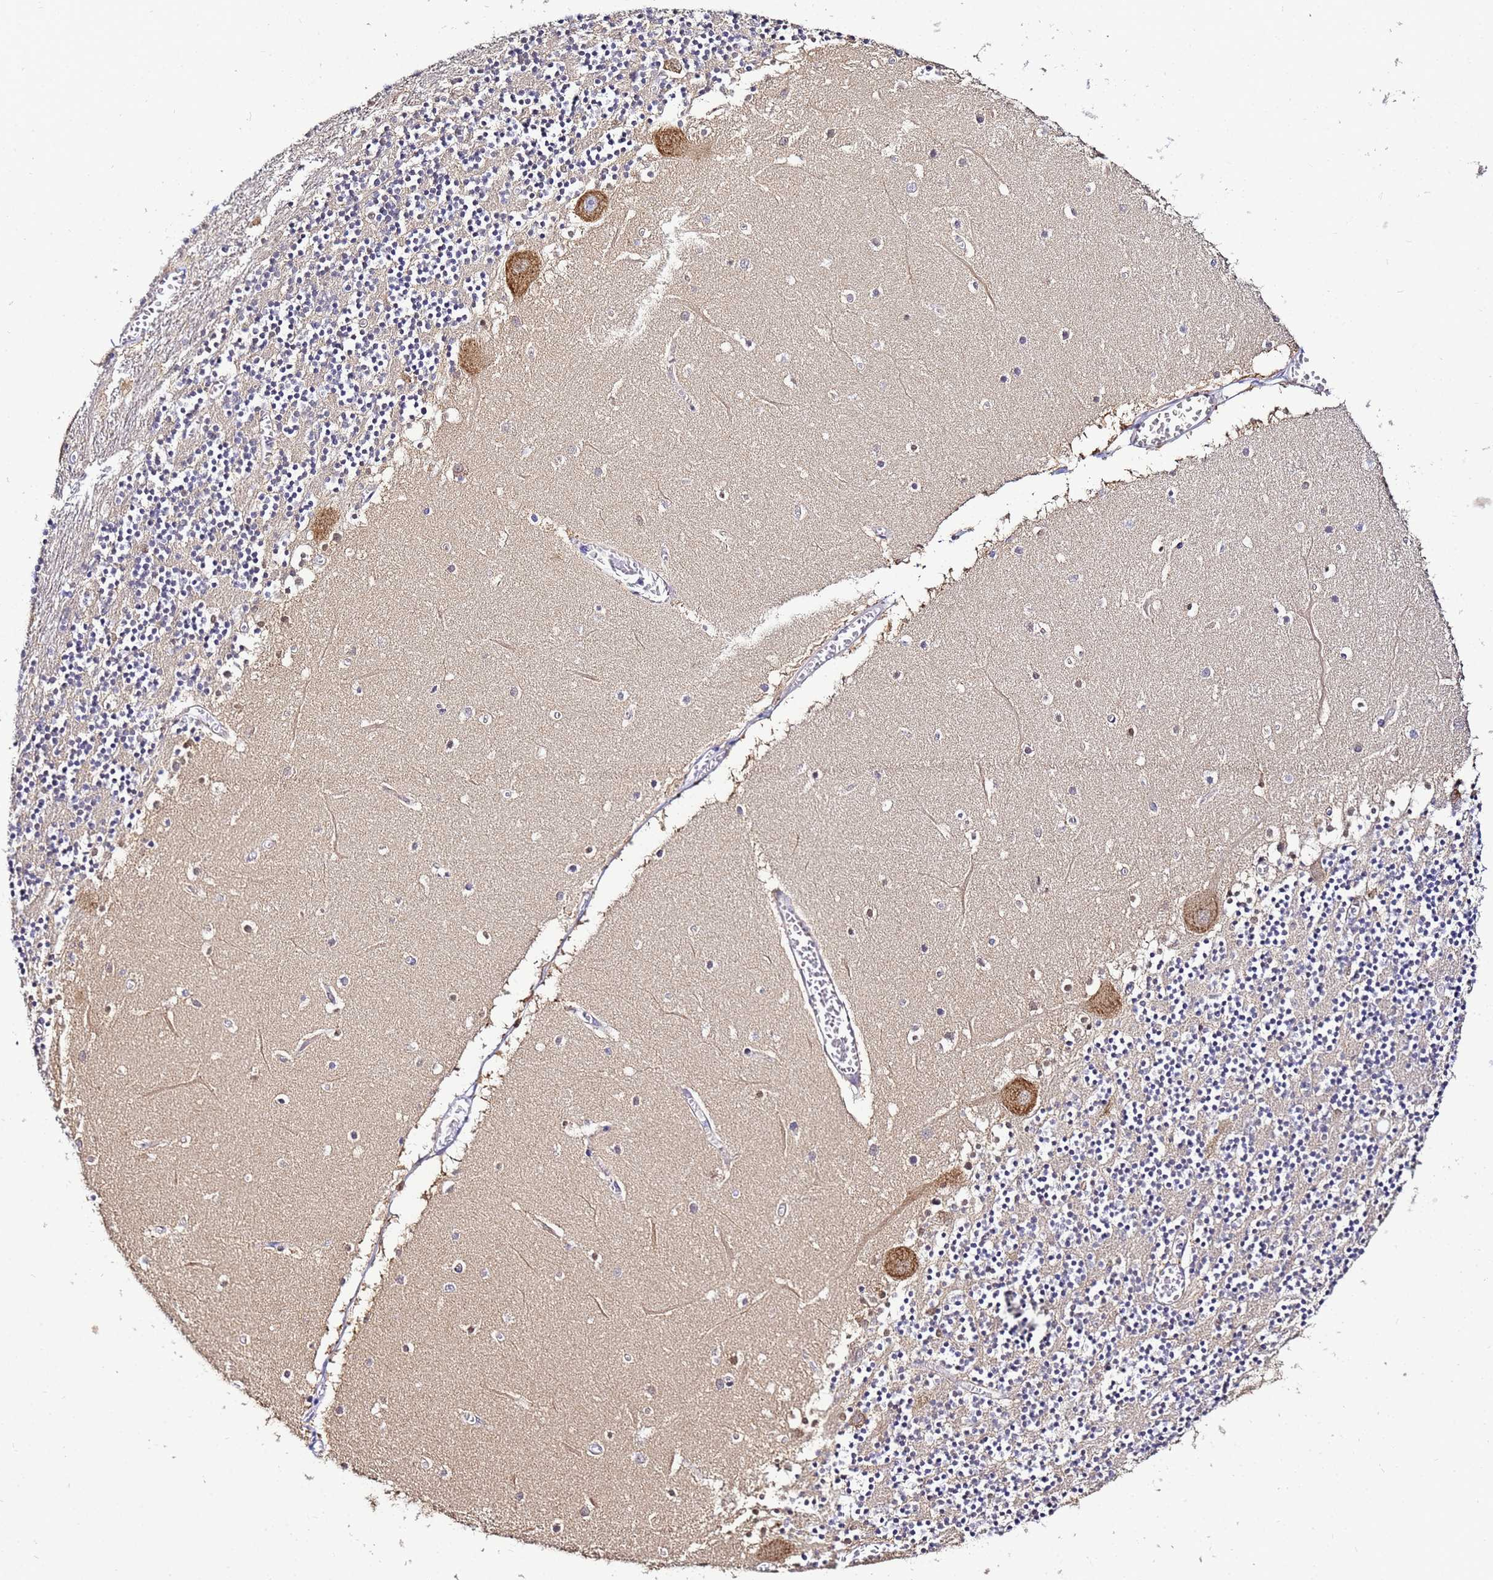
{"staining": {"intensity": "moderate", "quantity": "<25%", "location": "cytoplasmic/membranous"}, "tissue": "cerebellum", "cell_type": "Cells in granular layer", "image_type": "normal", "snomed": [{"axis": "morphology", "description": "Normal tissue, NOS"}, {"axis": "topography", "description": "Cerebellum"}], "caption": "An immunohistochemistry (IHC) image of normal tissue is shown. Protein staining in brown labels moderate cytoplasmic/membranous positivity in cerebellum within cells in granular layer.", "gene": "NARS1", "patient": {"sex": "female", "age": 28}}